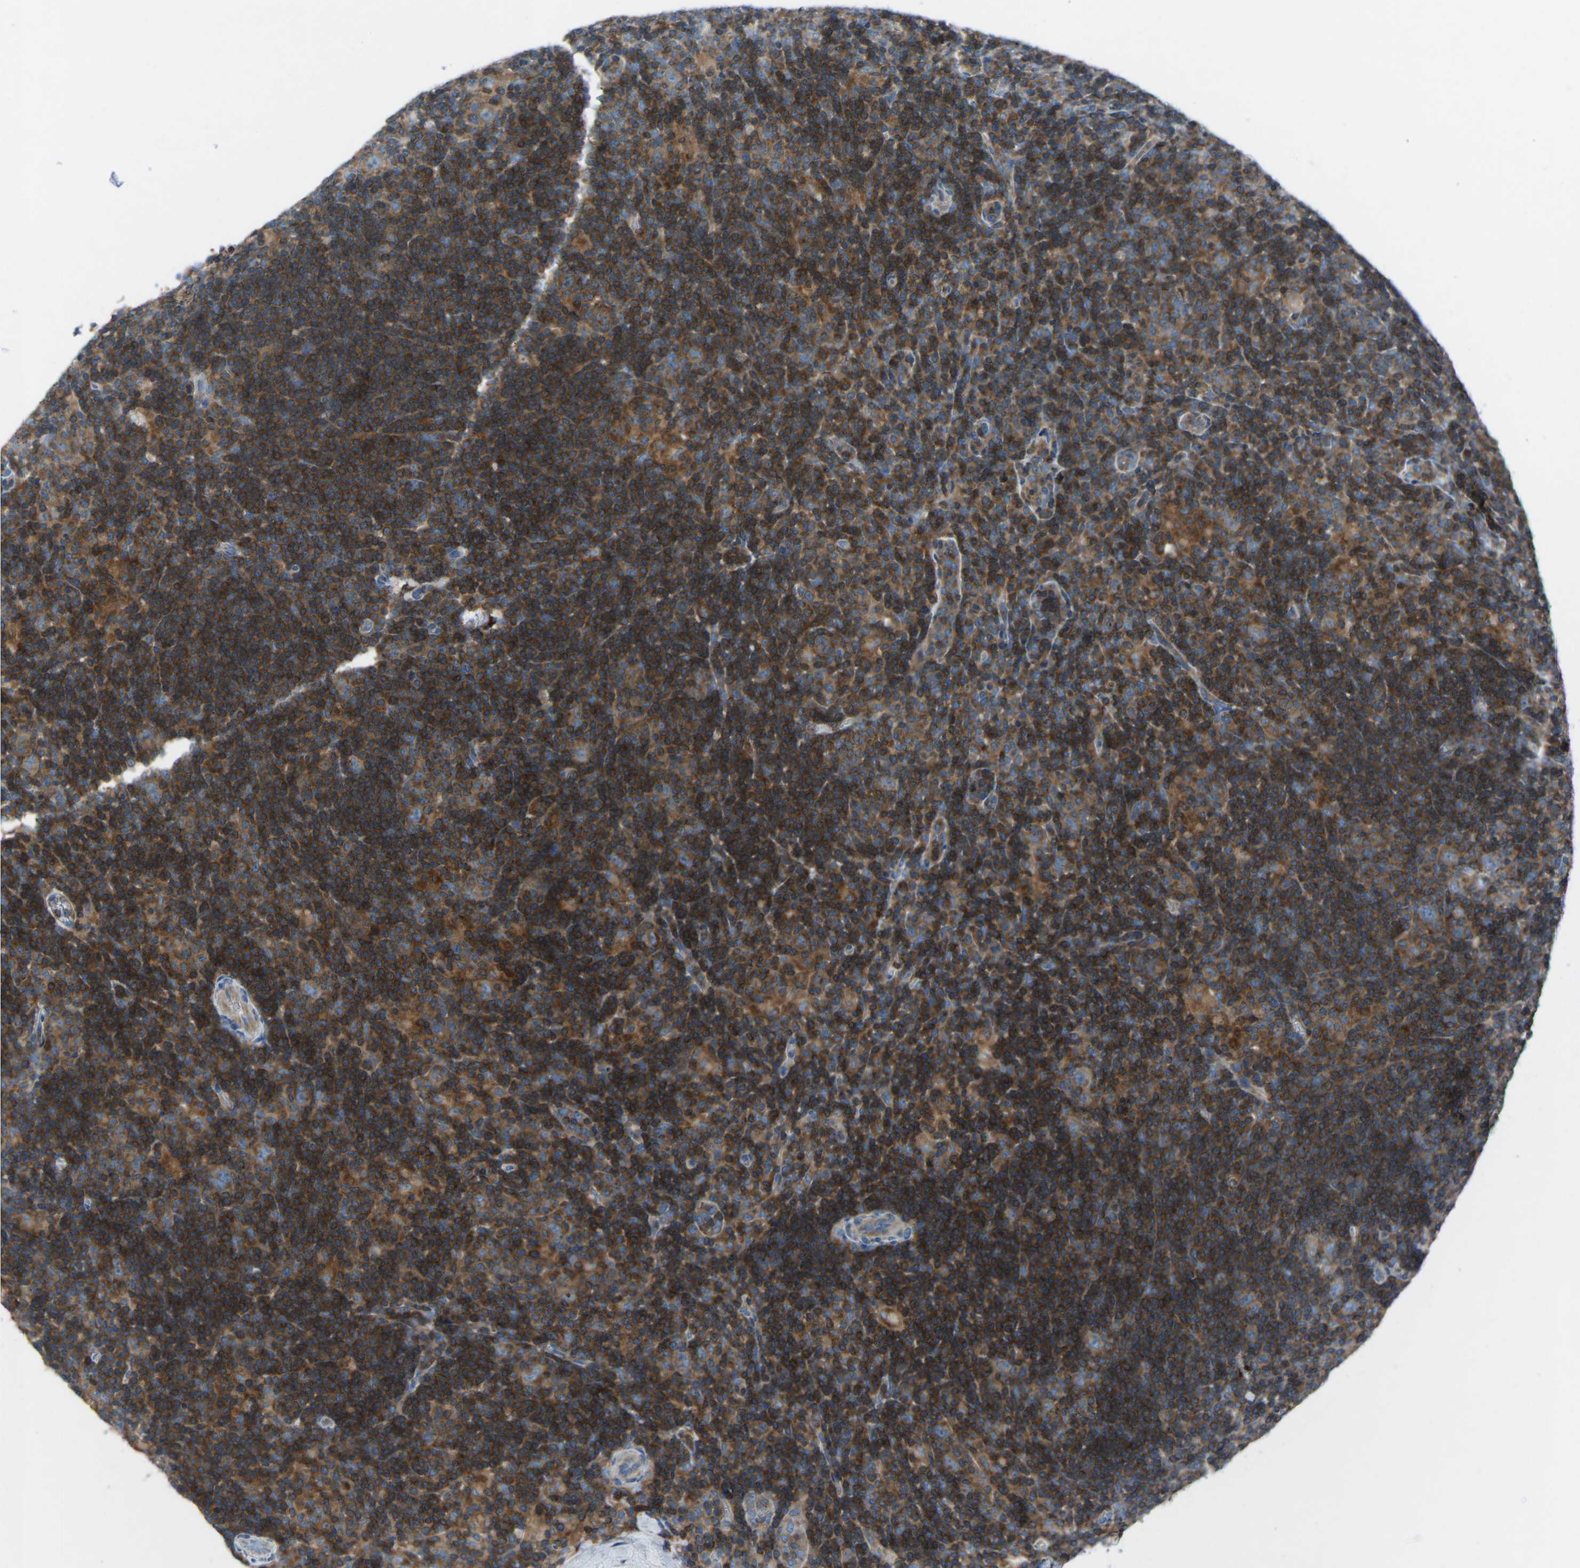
{"staining": {"intensity": "weak", "quantity": ">75%", "location": "cytoplasmic/membranous"}, "tissue": "lymphoma", "cell_type": "Tumor cells", "image_type": "cancer", "snomed": [{"axis": "morphology", "description": "Hodgkin's disease, NOS"}, {"axis": "topography", "description": "Lymph node"}], "caption": "A low amount of weak cytoplasmic/membranous staining is seen in about >75% of tumor cells in Hodgkin's disease tissue.", "gene": "GRK6", "patient": {"sex": "female", "age": 57}}